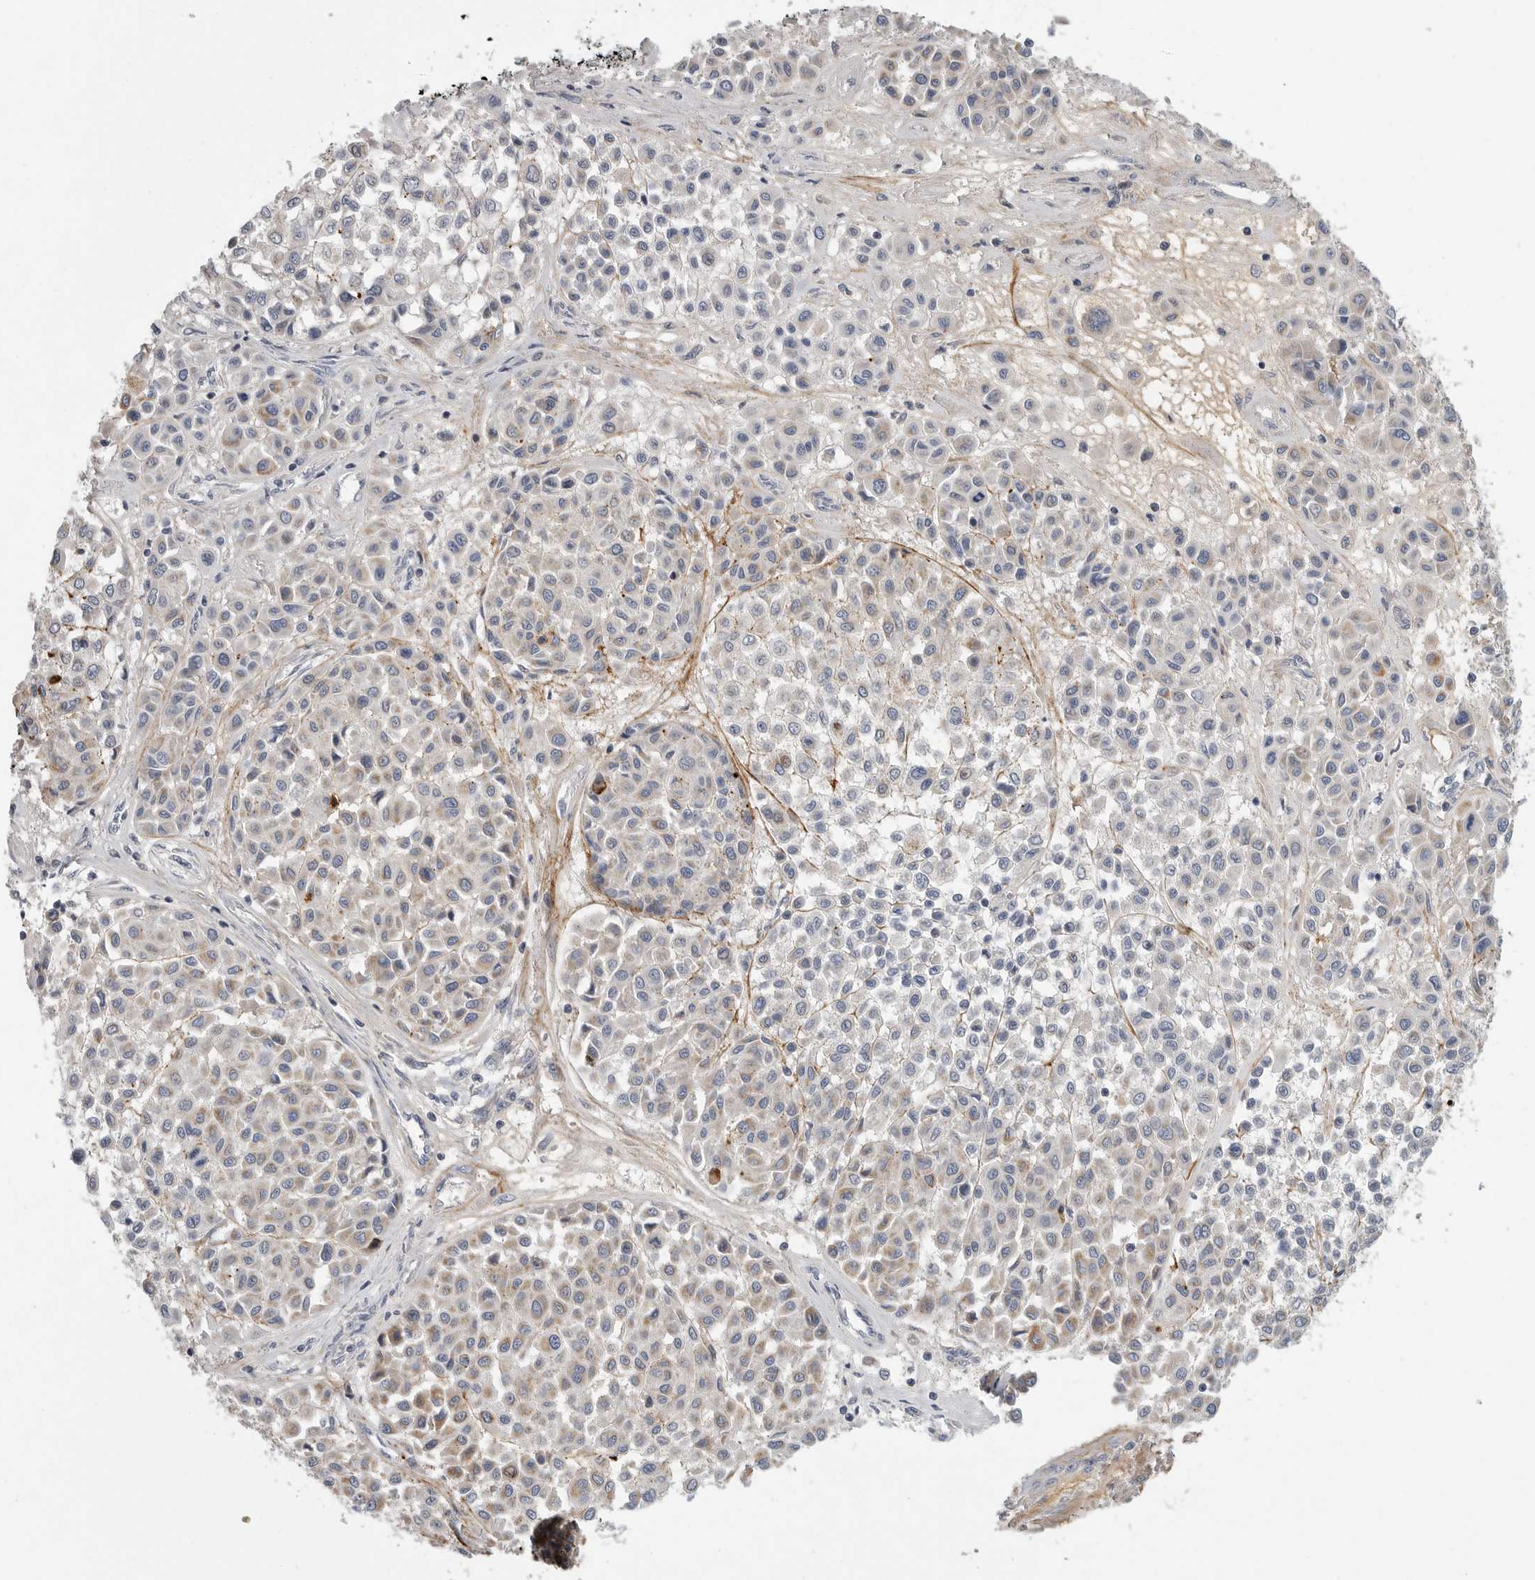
{"staining": {"intensity": "negative", "quantity": "none", "location": "none"}, "tissue": "melanoma", "cell_type": "Tumor cells", "image_type": "cancer", "snomed": [{"axis": "morphology", "description": "Malignant melanoma, Metastatic site"}, {"axis": "topography", "description": "Soft tissue"}], "caption": "Melanoma was stained to show a protein in brown. There is no significant expression in tumor cells.", "gene": "SDC3", "patient": {"sex": "male", "age": 41}}